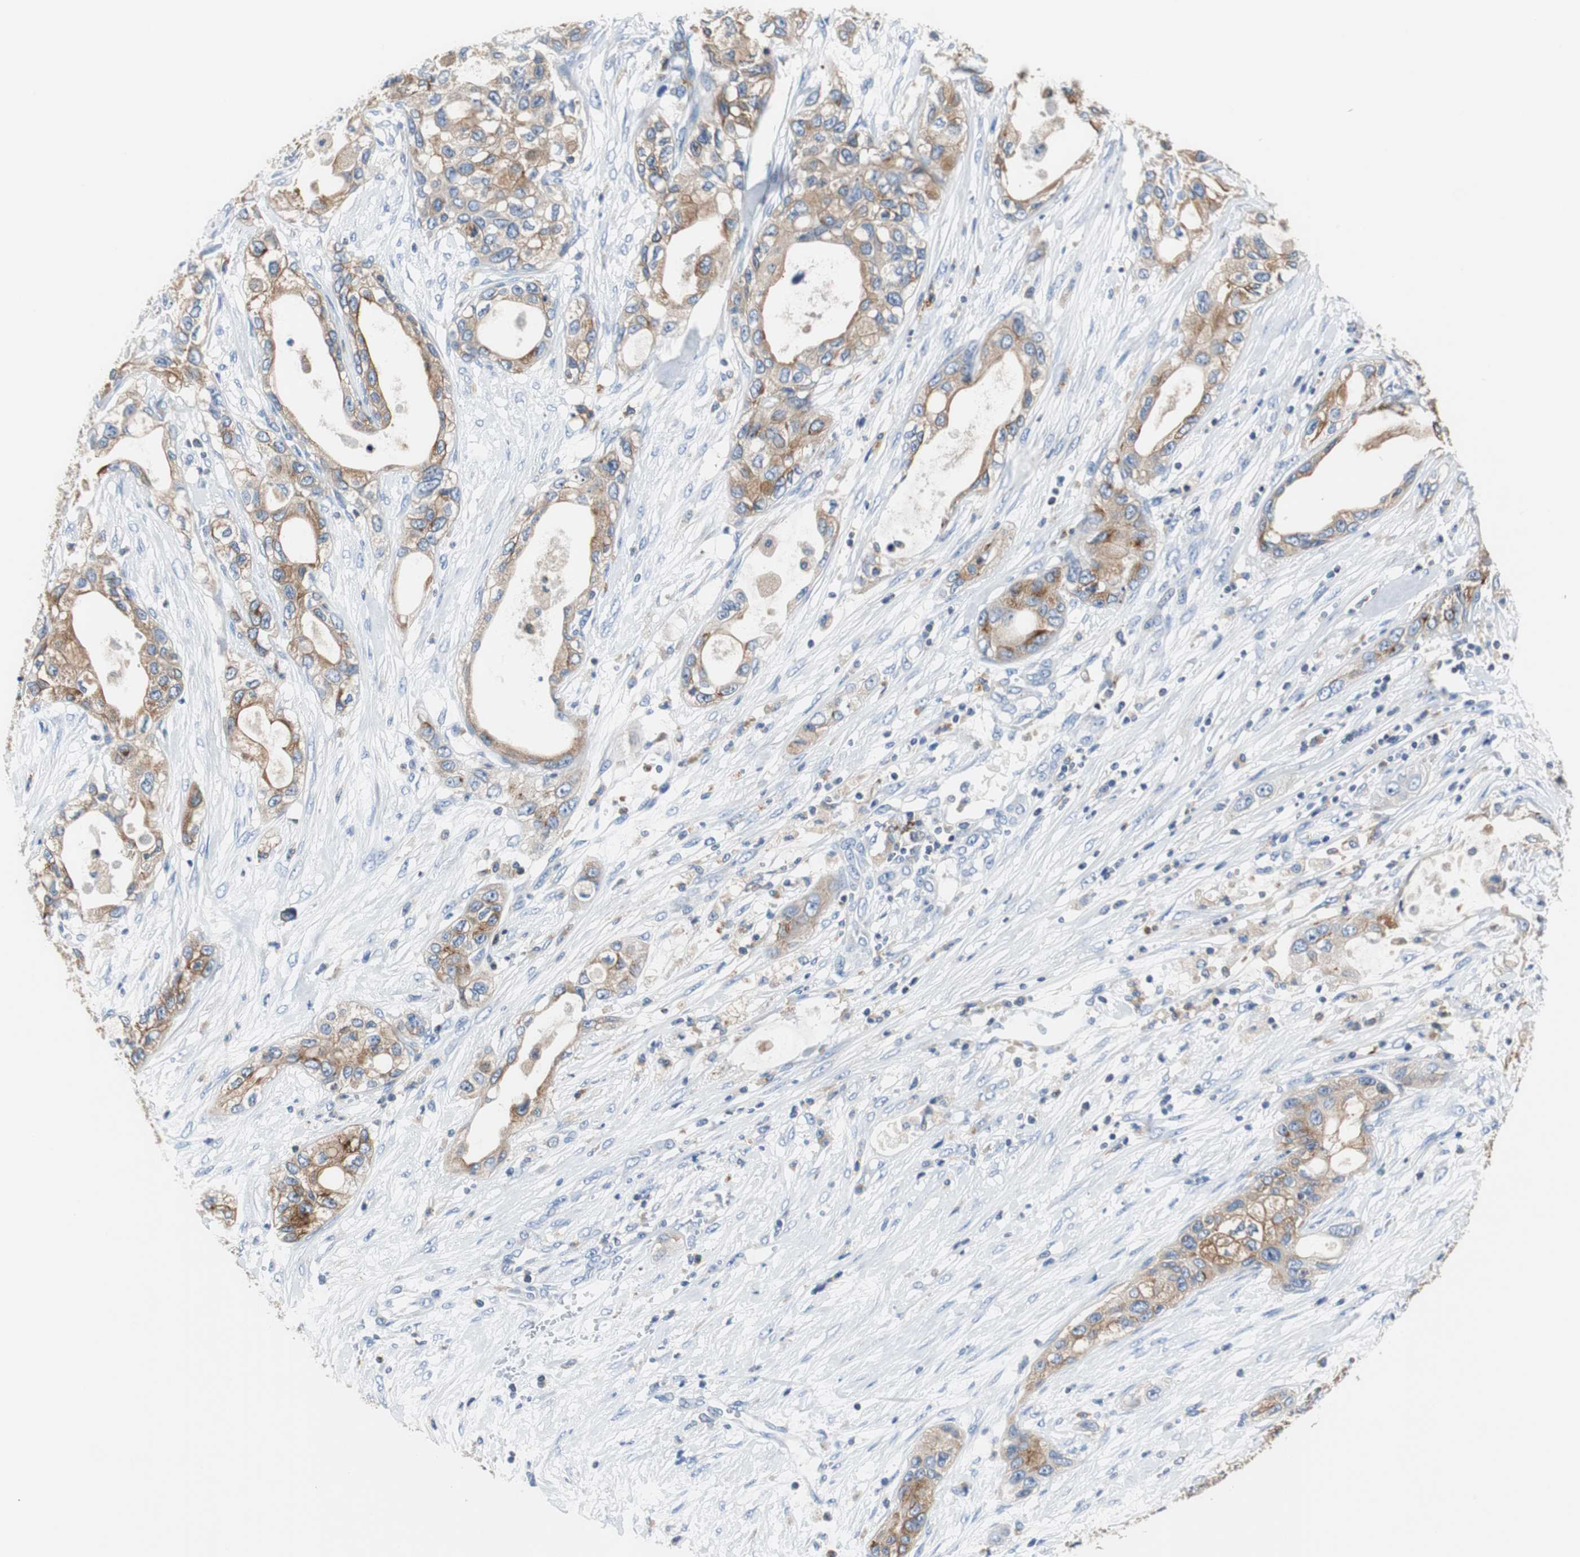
{"staining": {"intensity": "strong", "quantity": ">75%", "location": "cytoplasmic/membranous"}, "tissue": "pancreatic cancer", "cell_type": "Tumor cells", "image_type": "cancer", "snomed": [{"axis": "morphology", "description": "Adenocarcinoma, NOS"}, {"axis": "topography", "description": "Pancreas"}], "caption": "A high-resolution image shows immunohistochemistry staining of pancreatic cancer, which shows strong cytoplasmic/membranous positivity in approximately >75% of tumor cells.", "gene": "VAMP8", "patient": {"sex": "female", "age": 70}}